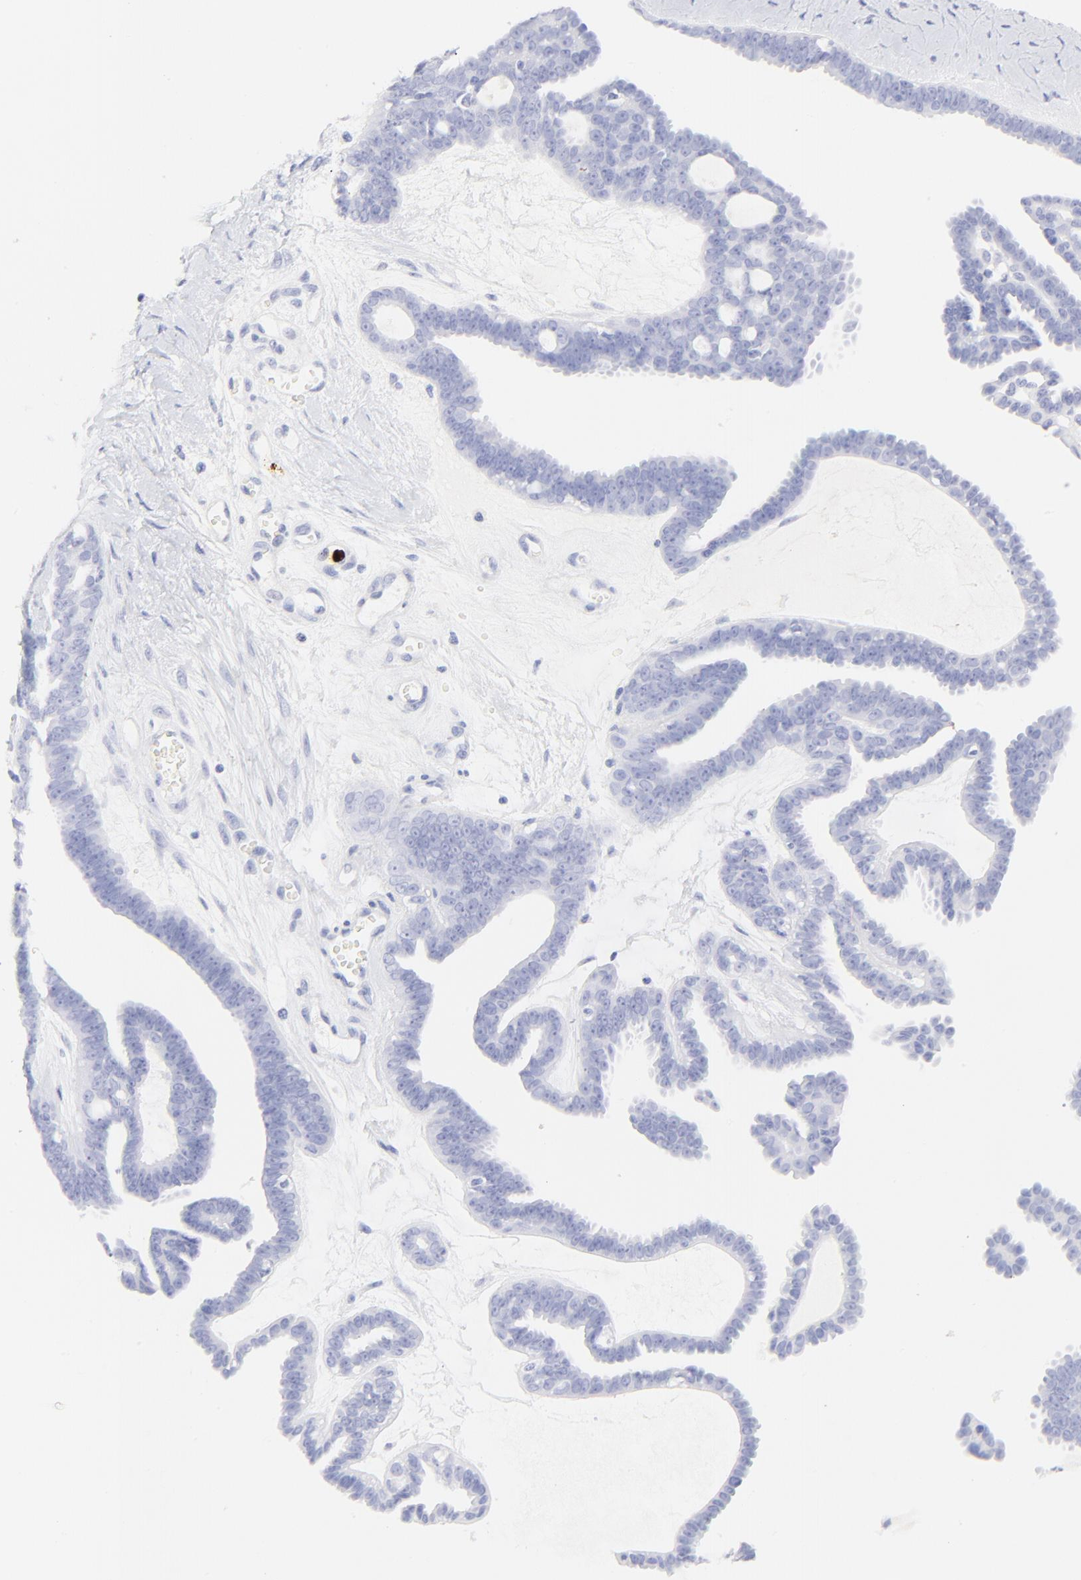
{"staining": {"intensity": "negative", "quantity": "none", "location": "none"}, "tissue": "ovarian cancer", "cell_type": "Tumor cells", "image_type": "cancer", "snomed": [{"axis": "morphology", "description": "Cystadenocarcinoma, serous, NOS"}, {"axis": "topography", "description": "Ovary"}], "caption": "High magnification brightfield microscopy of serous cystadenocarcinoma (ovarian) stained with DAB (brown) and counterstained with hematoxylin (blue): tumor cells show no significant positivity.", "gene": "S100A12", "patient": {"sex": "female", "age": 71}}